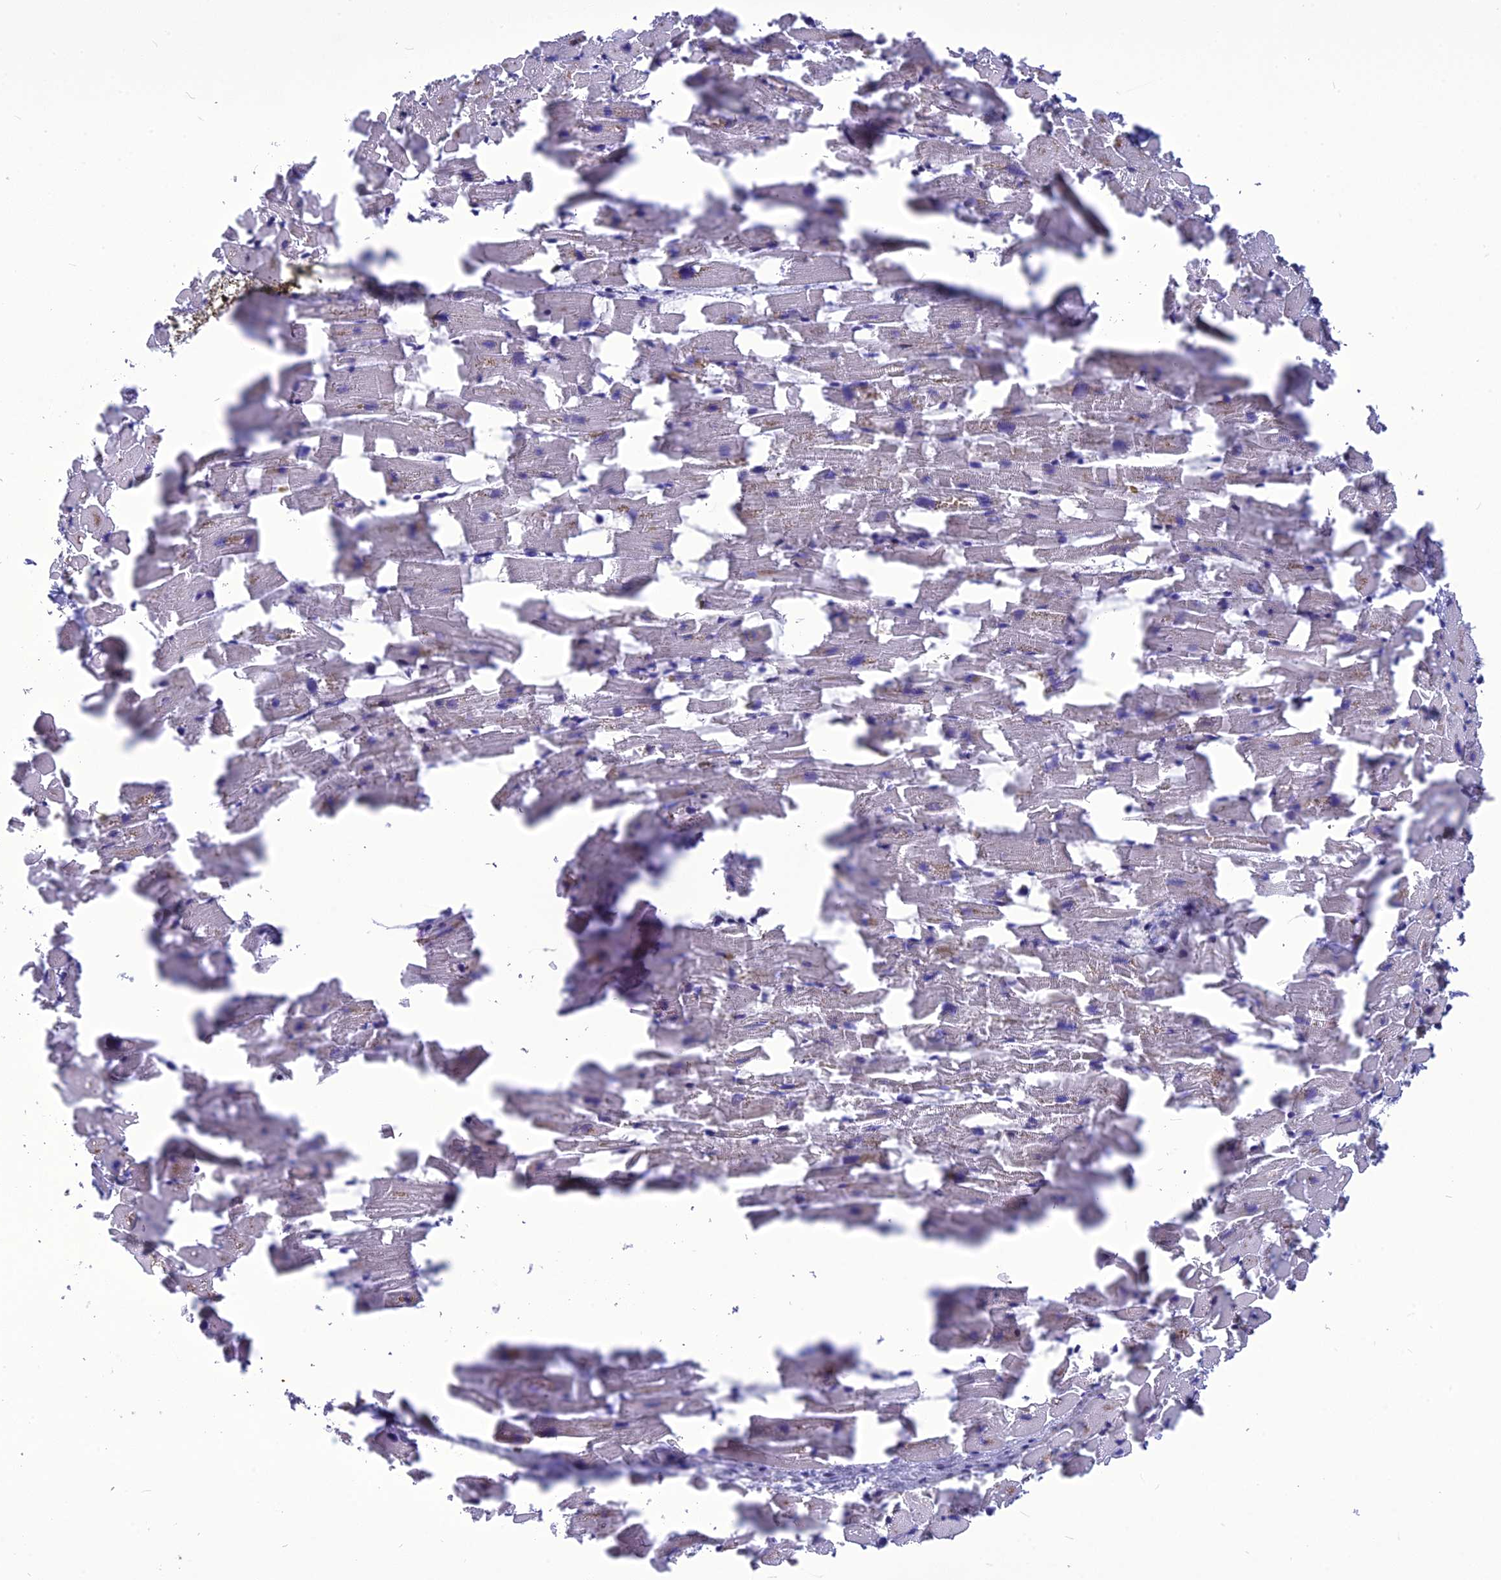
{"staining": {"intensity": "weak", "quantity": "<25%", "location": "cytoplasmic/membranous"}, "tissue": "heart muscle", "cell_type": "Cardiomyocytes", "image_type": "normal", "snomed": [{"axis": "morphology", "description": "Normal tissue, NOS"}, {"axis": "topography", "description": "Heart"}], "caption": "DAB immunohistochemical staining of benign human heart muscle exhibits no significant expression in cardiomyocytes. The staining is performed using DAB (3,3'-diaminobenzidine) brown chromogen with nuclei counter-stained in using hematoxylin.", "gene": "NKD1", "patient": {"sex": "female", "age": 64}}